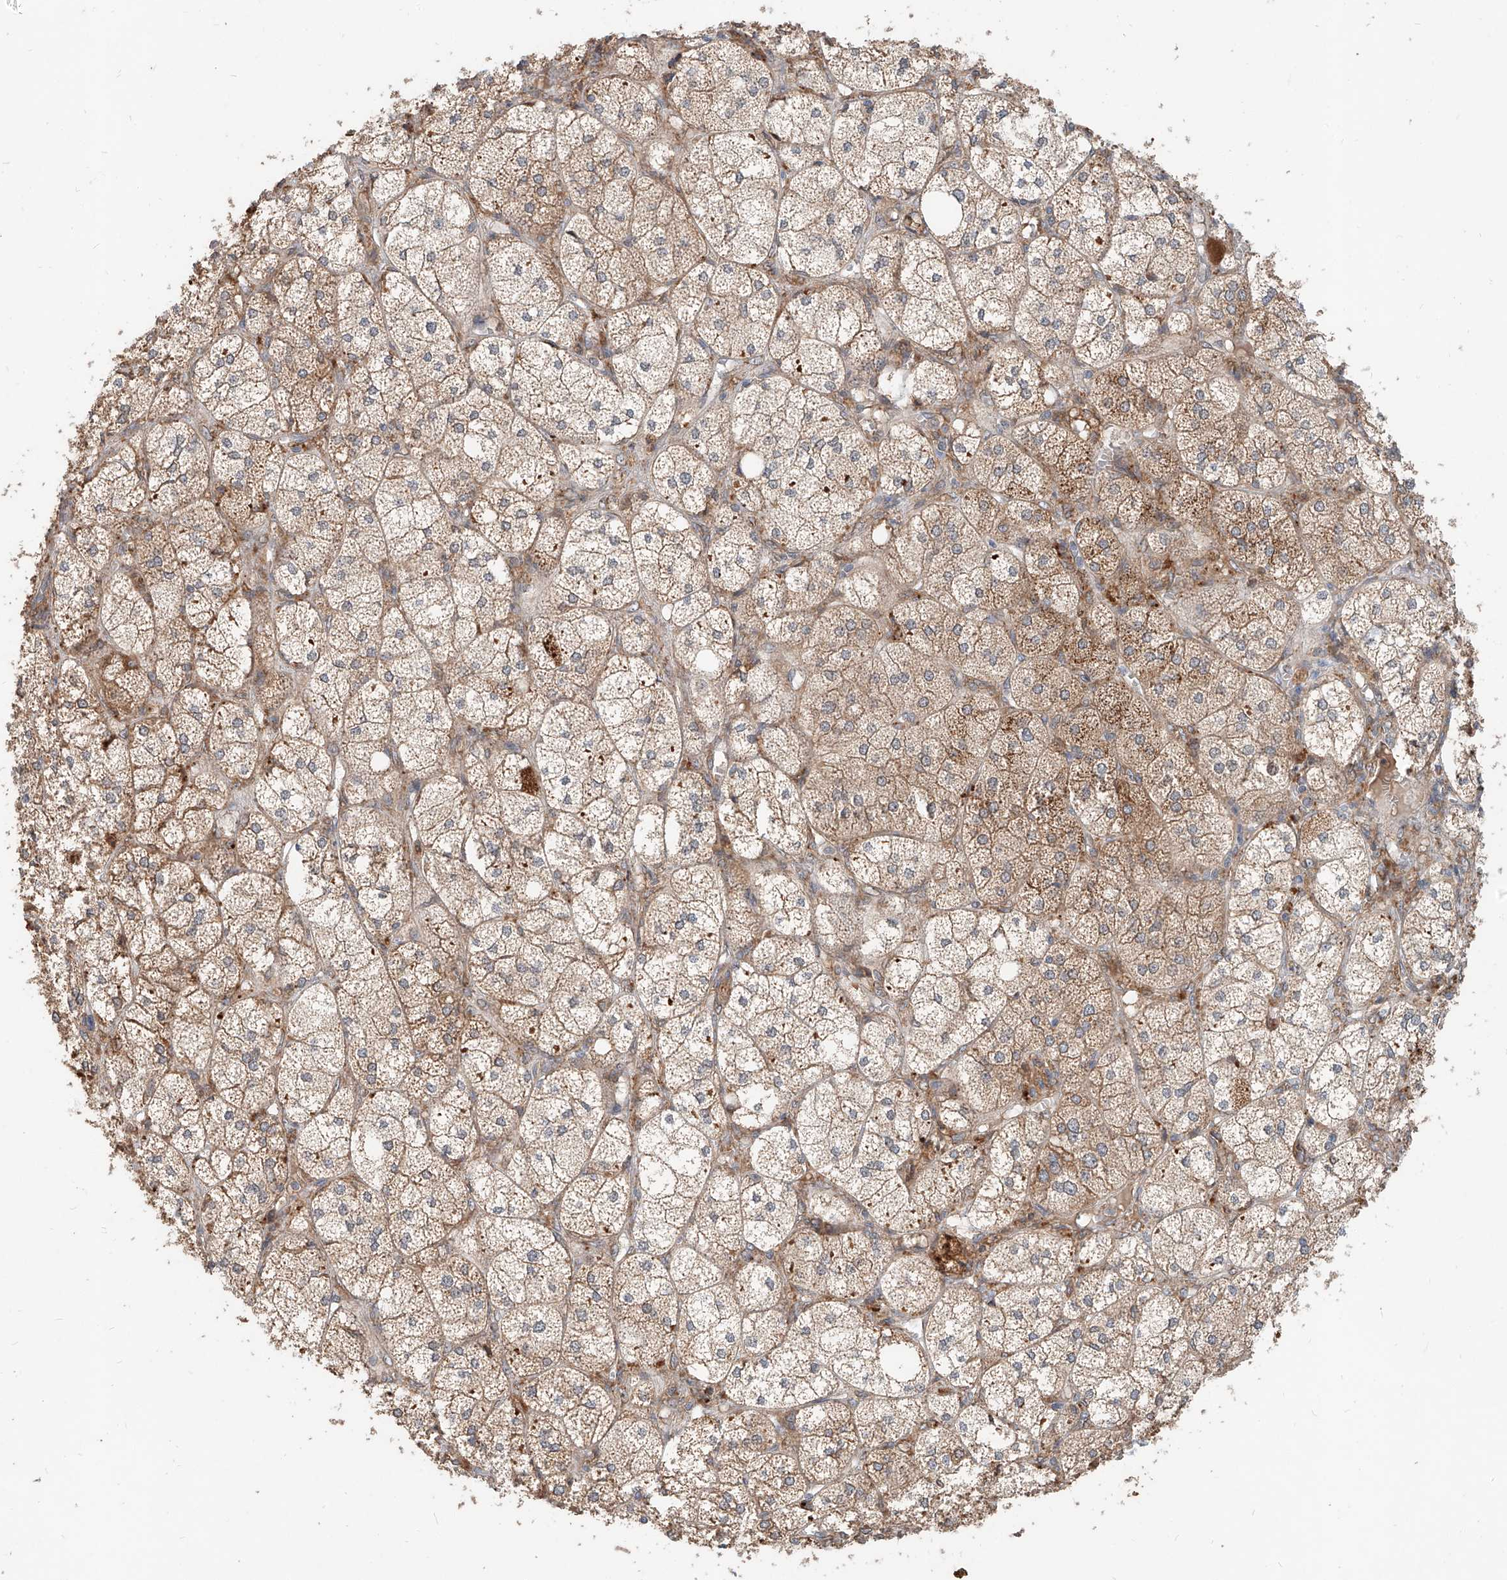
{"staining": {"intensity": "moderate", "quantity": ">75%", "location": "cytoplasmic/membranous"}, "tissue": "adrenal gland", "cell_type": "Glandular cells", "image_type": "normal", "snomed": [{"axis": "morphology", "description": "Normal tissue, NOS"}, {"axis": "topography", "description": "Adrenal gland"}], "caption": "This micrograph shows IHC staining of benign human adrenal gland, with medium moderate cytoplasmic/membranous positivity in about >75% of glandular cells.", "gene": "STX19", "patient": {"sex": "female", "age": 61}}